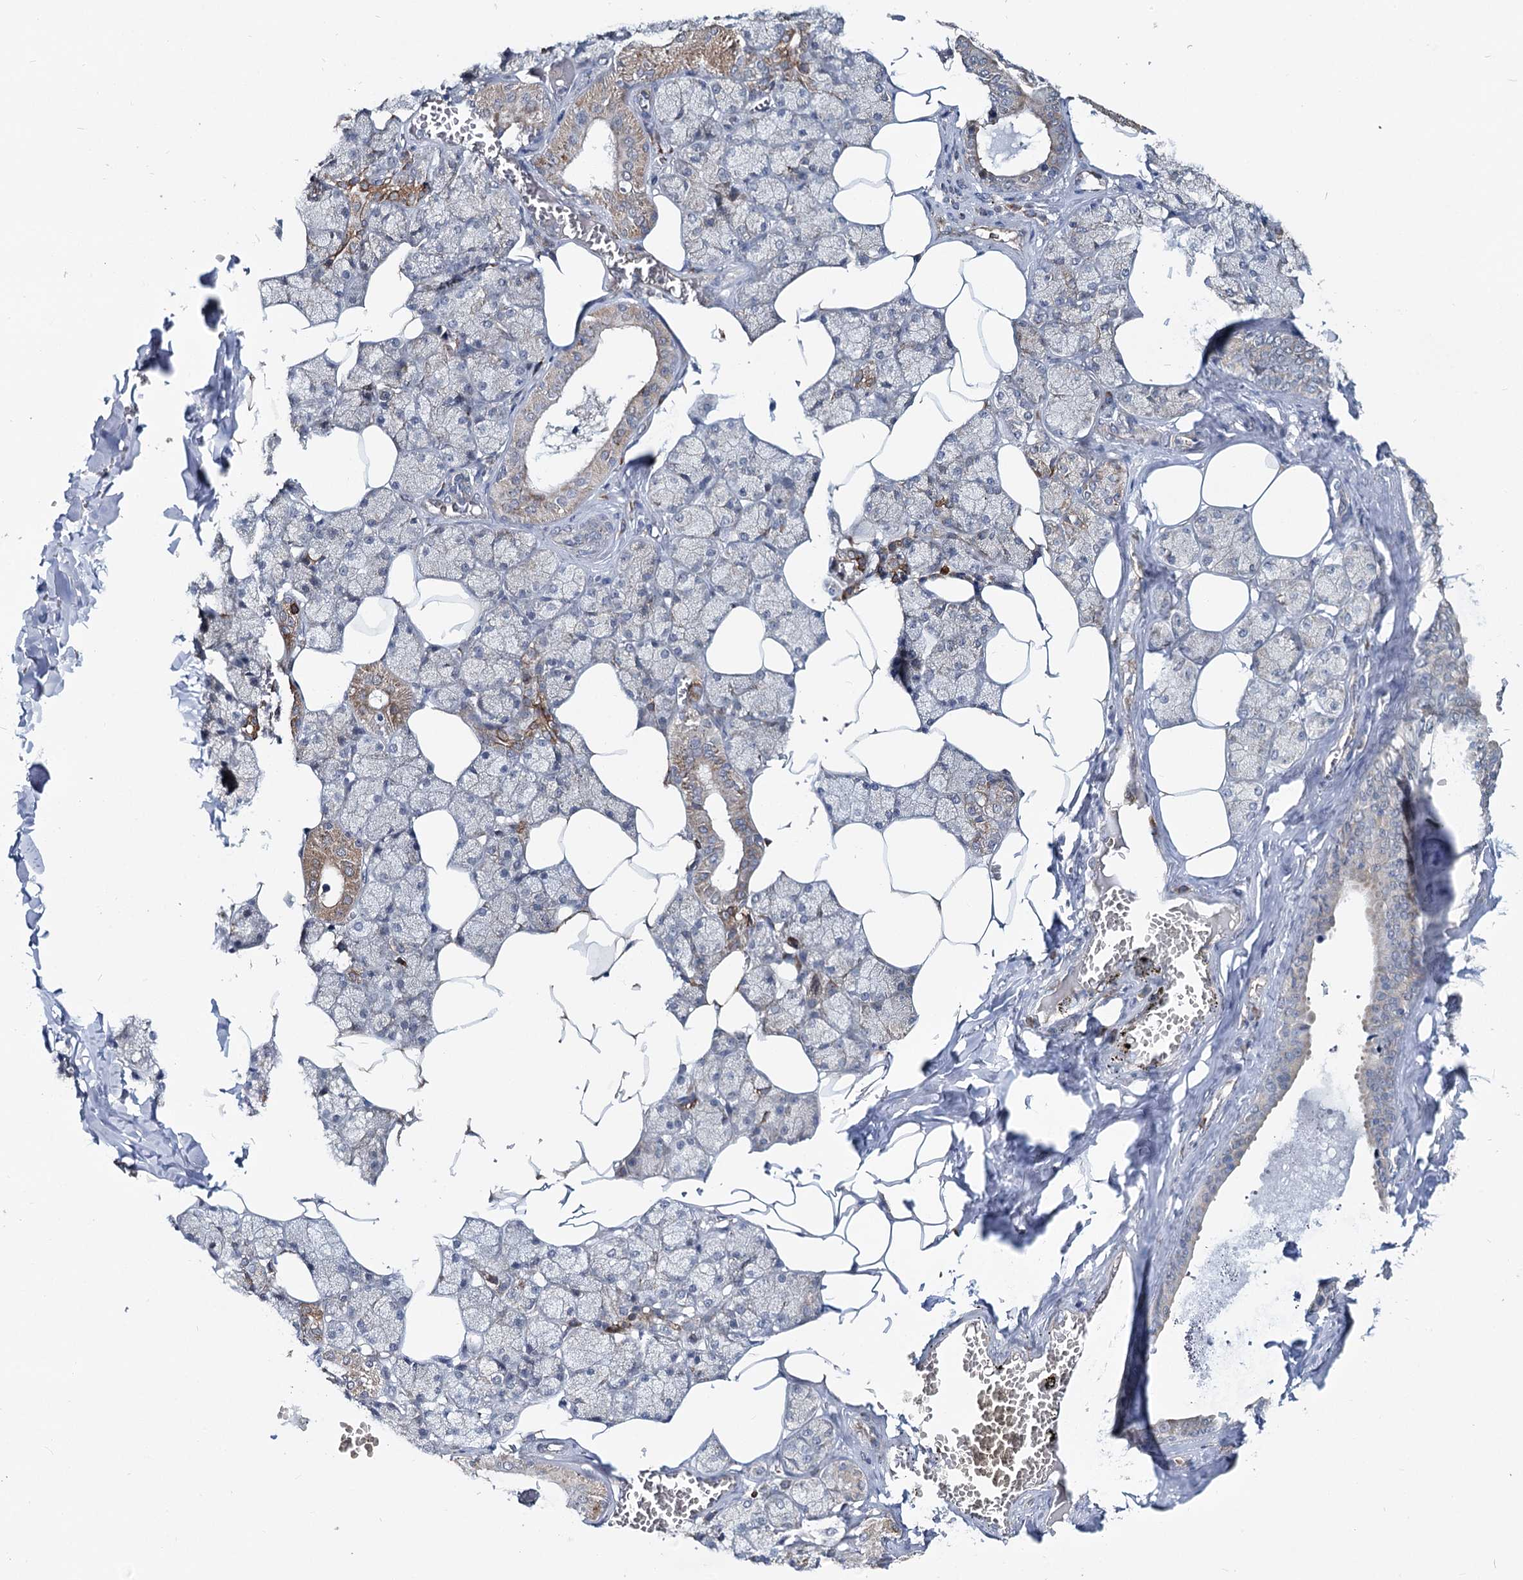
{"staining": {"intensity": "moderate", "quantity": "<25%", "location": "cytoplasmic/membranous"}, "tissue": "salivary gland", "cell_type": "Glandular cells", "image_type": "normal", "snomed": [{"axis": "morphology", "description": "Normal tissue, NOS"}, {"axis": "topography", "description": "Salivary gland"}], "caption": "Immunohistochemical staining of normal salivary gland exhibits moderate cytoplasmic/membranous protein staining in about <25% of glandular cells. (DAB IHC with brightfield microscopy, high magnification).", "gene": "CIB4", "patient": {"sex": "male", "age": 62}}